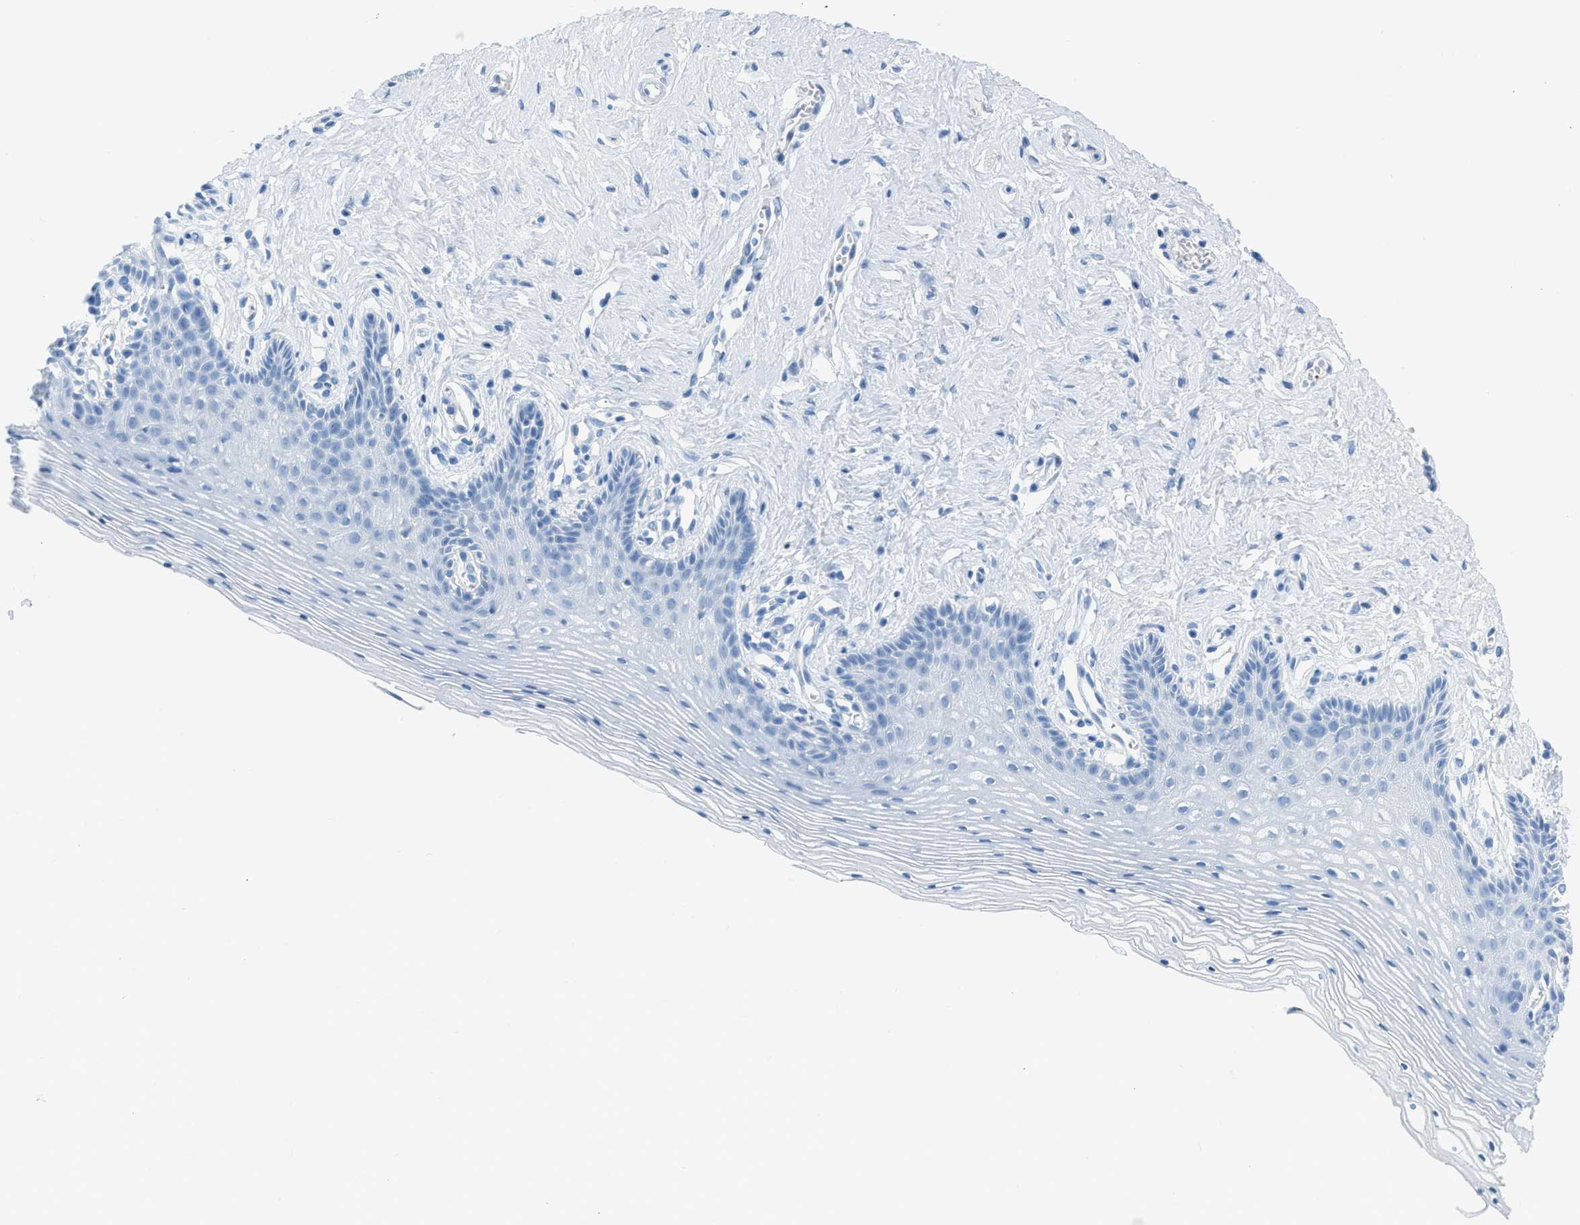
{"staining": {"intensity": "negative", "quantity": "none", "location": "none"}, "tissue": "vagina", "cell_type": "Squamous epithelial cells", "image_type": "normal", "snomed": [{"axis": "morphology", "description": "Normal tissue, NOS"}, {"axis": "topography", "description": "Vagina"}], "caption": "DAB (3,3'-diaminobenzidine) immunohistochemical staining of unremarkable vagina shows no significant staining in squamous epithelial cells. The staining is performed using DAB (3,3'-diaminobenzidine) brown chromogen with nuclei counter-stained in using hematoxylin.", "gene": "FAIM2", "patient": {"sex": "female", "age": 32}}